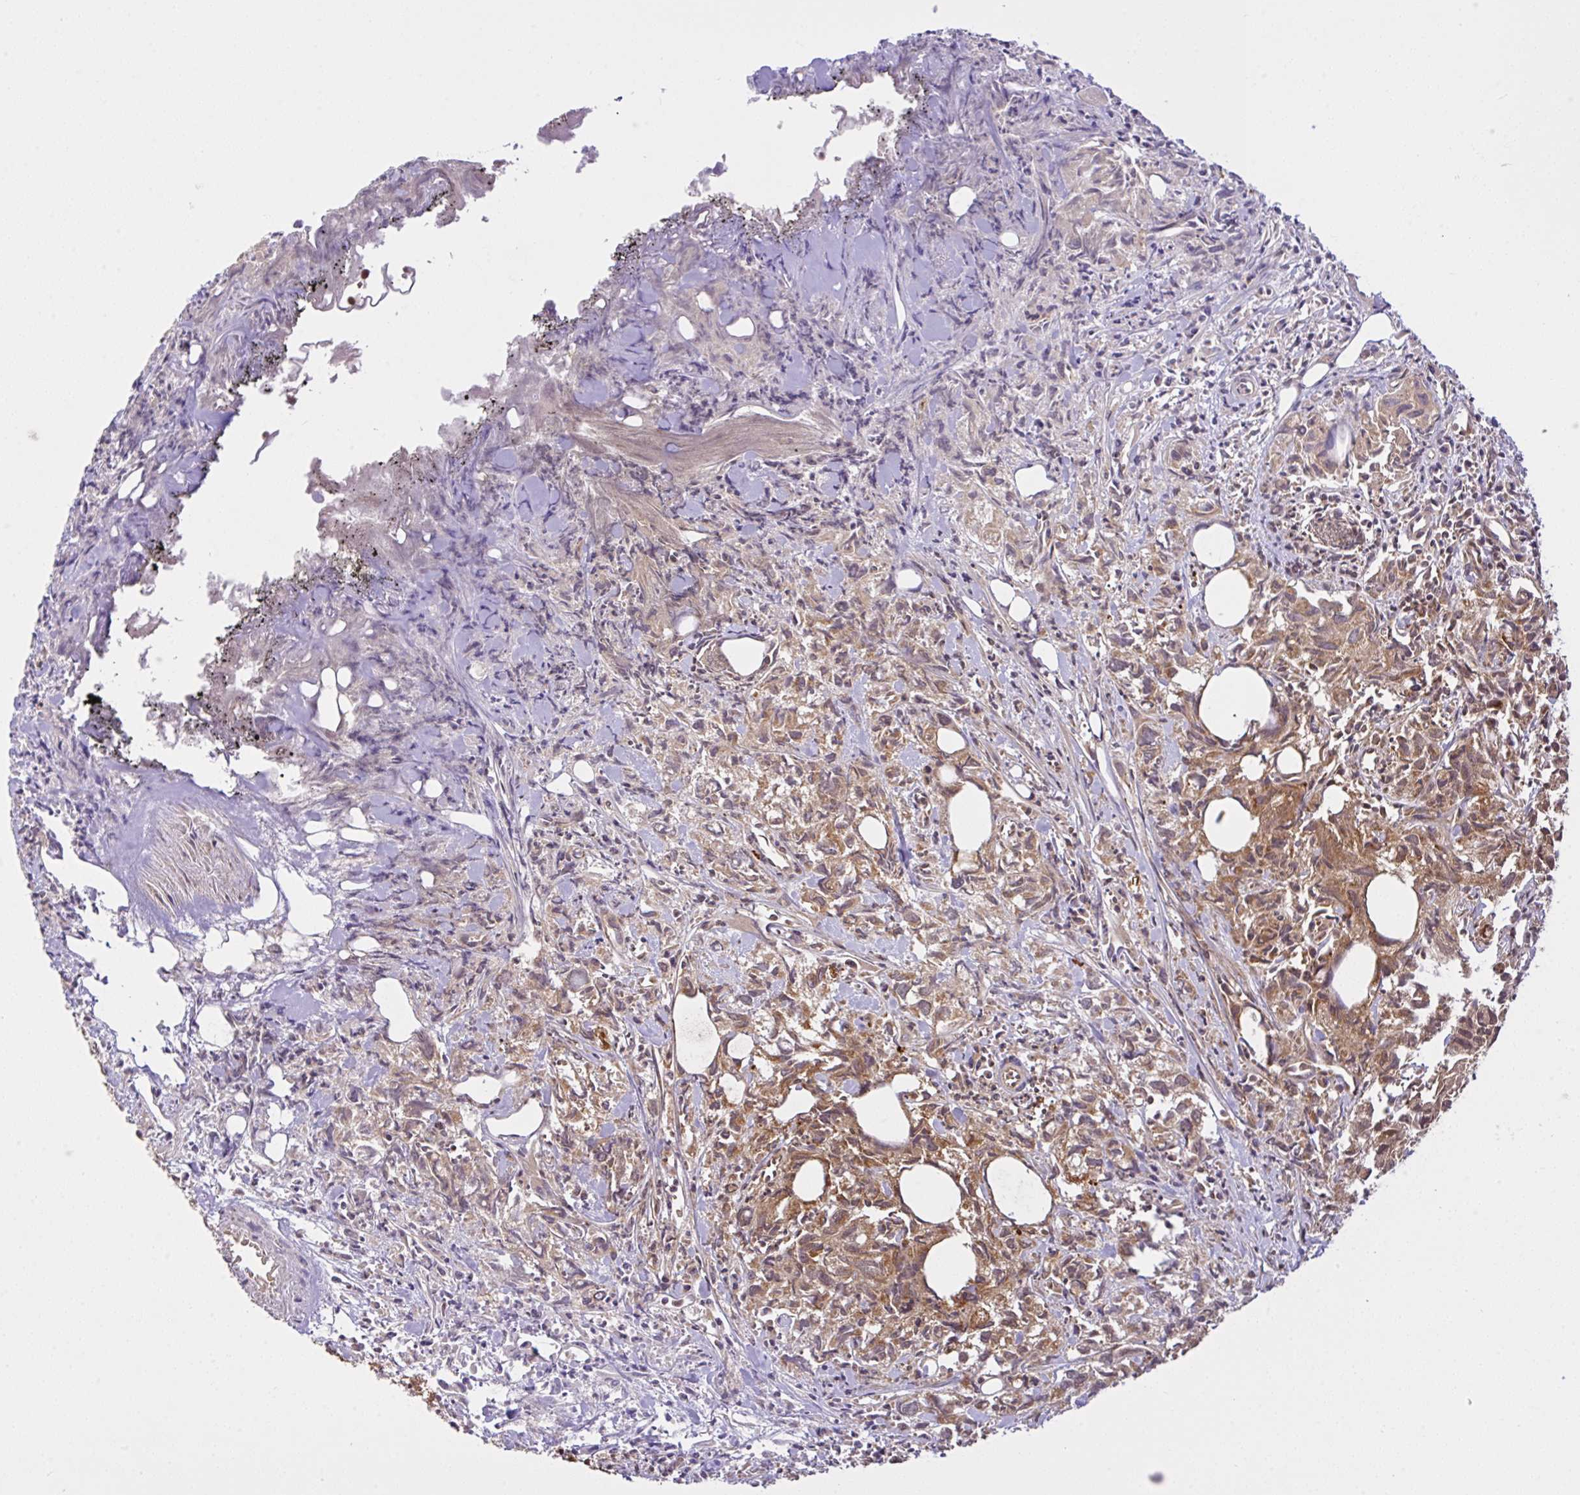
{"staining": {"intensity": "moderate", "quantity": ">75%", "location": "cytoplasmic/membranous,nuclear"}, "tissue": "urothelial cancer", "cell_type": "Tumor cells", "image_type": "cancer", "snomed": [{"axis": "morphology", "description": "Urothelial carcinoma, High grade"}, {"axis": "topography", "description": "Urinary bladder"}], "caption": "About >75% of tumor cells in high-grade urothelial carcinoma reveal moderate cytoplasmic/membranous and nuclear protein expression as visualized by brown immunohistochemical staining.", "gene": "CCDC12", "patient": {"sex": "female", "age": 75}}